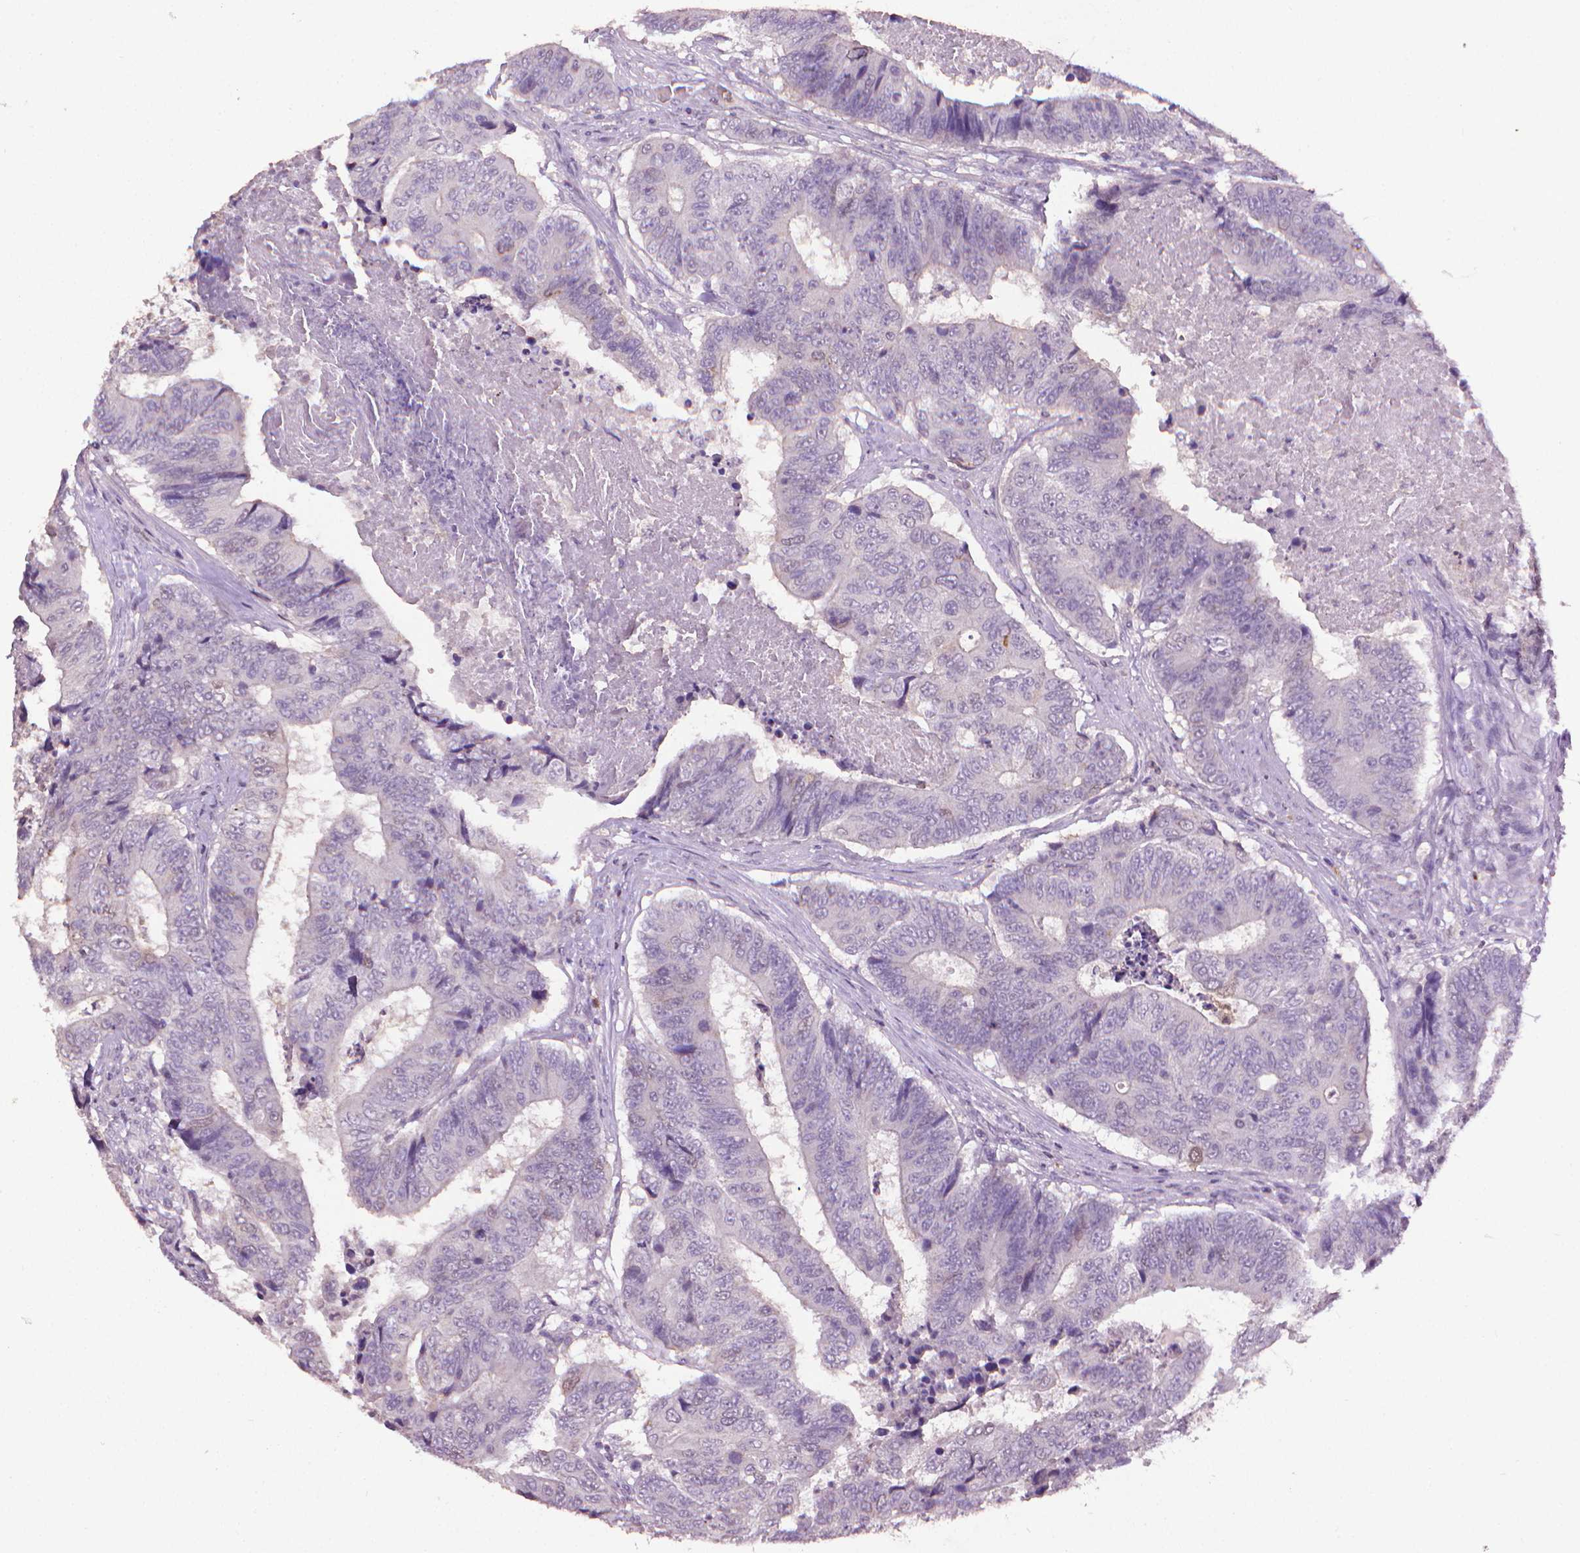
{"staining": {"intensity": "negative", "quantity": "none", "location": "none"}, "tissue": "colorectal cancer", "cell_type": "Tumor cells", "image_type": "cancer", "snomed": [{"axis": "morphology", "description": "Adenocarcinoma, NOS"}, {"axis": "topography", "description": "Colon"}], "caption": "The photomicrograph shows no staining of tumor cells in adenocarcinoma (colorectal).", "gene": "CDKN2D", "patient": {"sex": "female", "age": 48}}